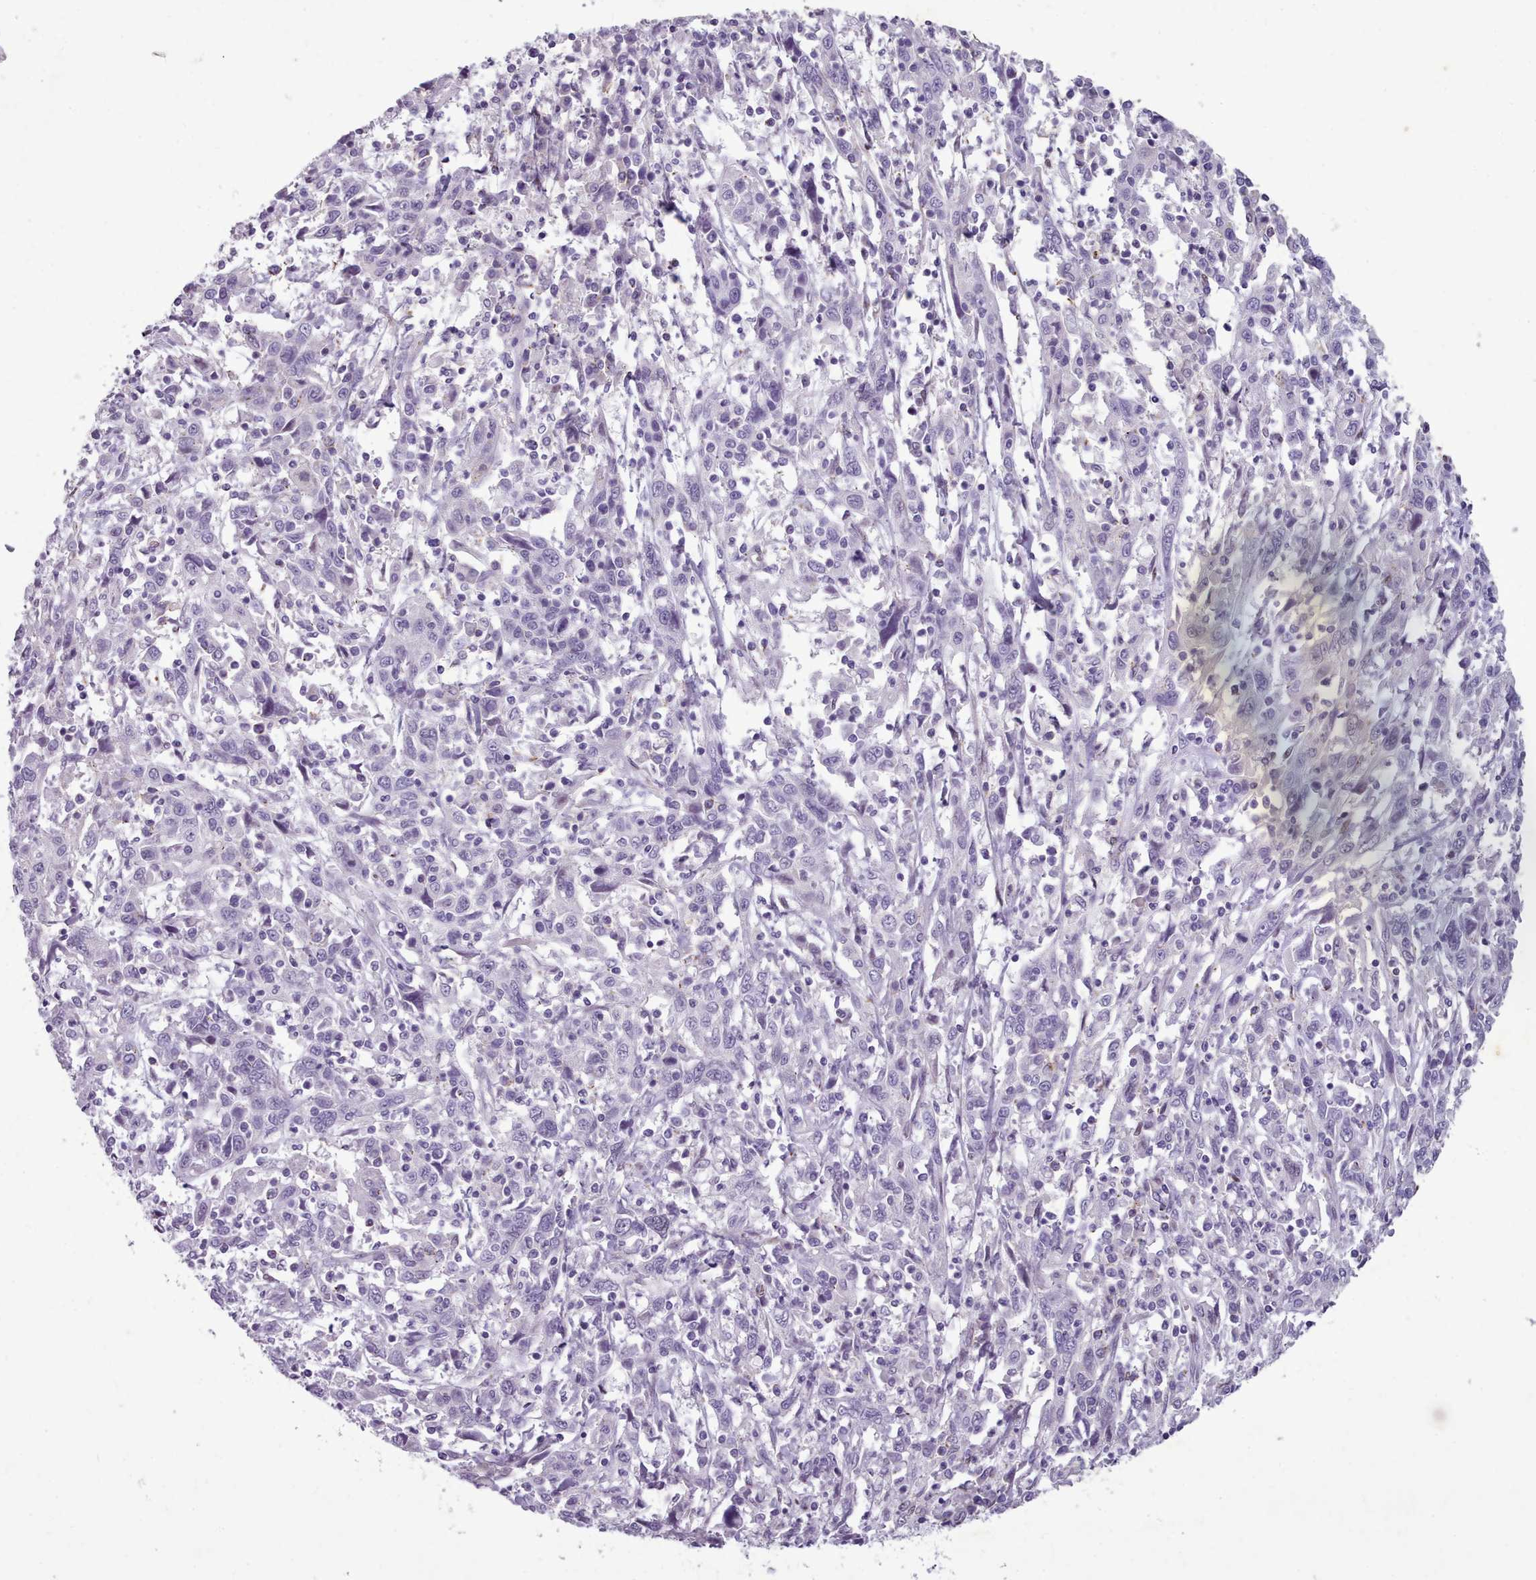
{"staining": {"intensity": "negative", "quantity": "none", "location": "none"}, "tissue": "cervical cancer", "cell_type": "Tumor cells", "image_type": "cancer", "snomed": [{"axis": "morphology", "description": "Squamous cell carcinoma, NOS"}, {"axis": "topography", "description": "Cervix"}], "caption": "Photomicrograph shows no significant protein staining in tumor cells of cervical cancer (squamous cell carcinoma).", "gene": "KCNT2", "patient": {"sex": "female", "age": 46}}